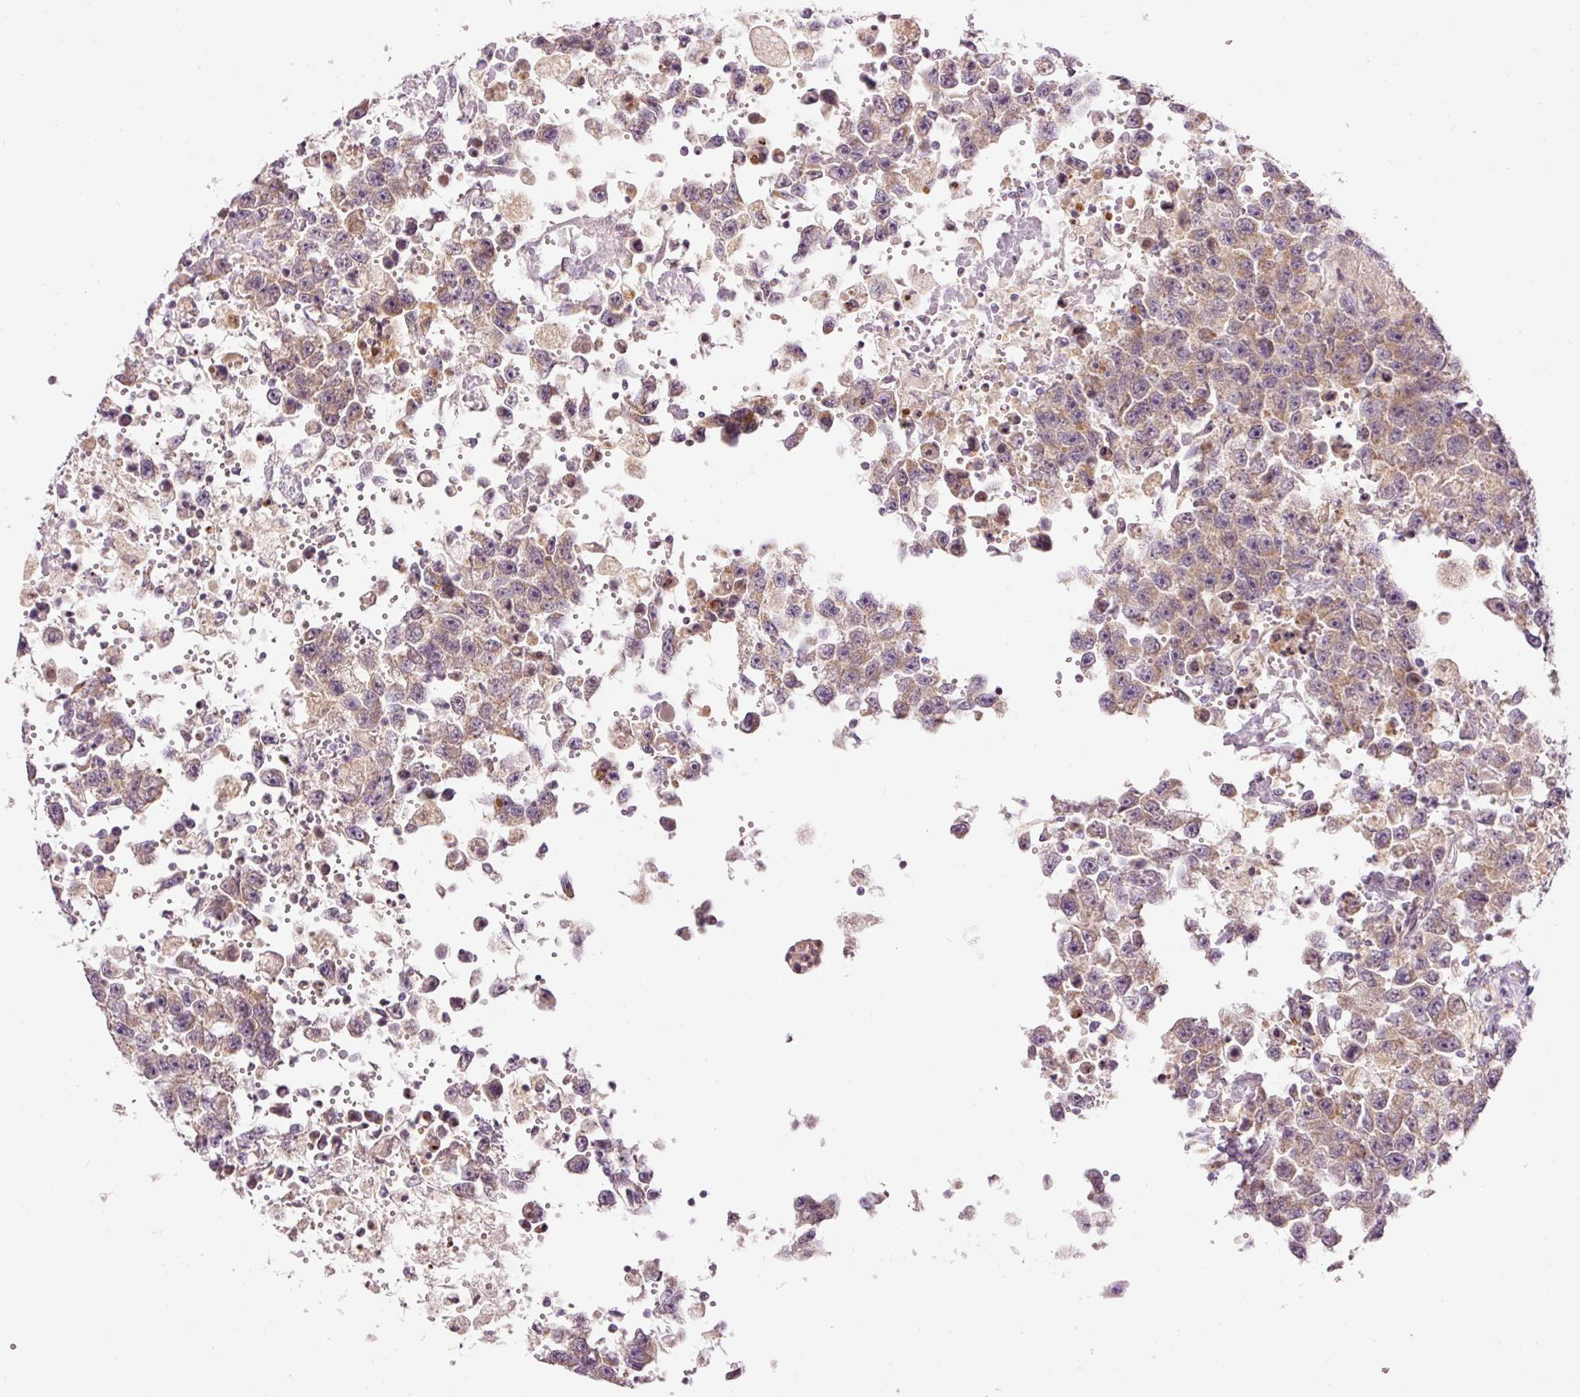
{"staining": {"intensity": "moderate", "quantity": "25%-75%", "location": "cytoplasmic/membranous"}, "tissue": "testis cancer", "cell_type": "Tumor cells", "image_type": "cancer", "snomed": [{"axis": "morphology", "description": "Carcinoma, Embryonal, NOS"}, {"axis": "topography", "description": "Testis"}], "caption": "The immunohistochemical stain shows moderate cytoplasmic/membranous expression in tumor cells of testis cancer (embryonal carcinoma) tissue.", "gene": "ABHD11", "patient": {"sex": "male", "age": 83}}